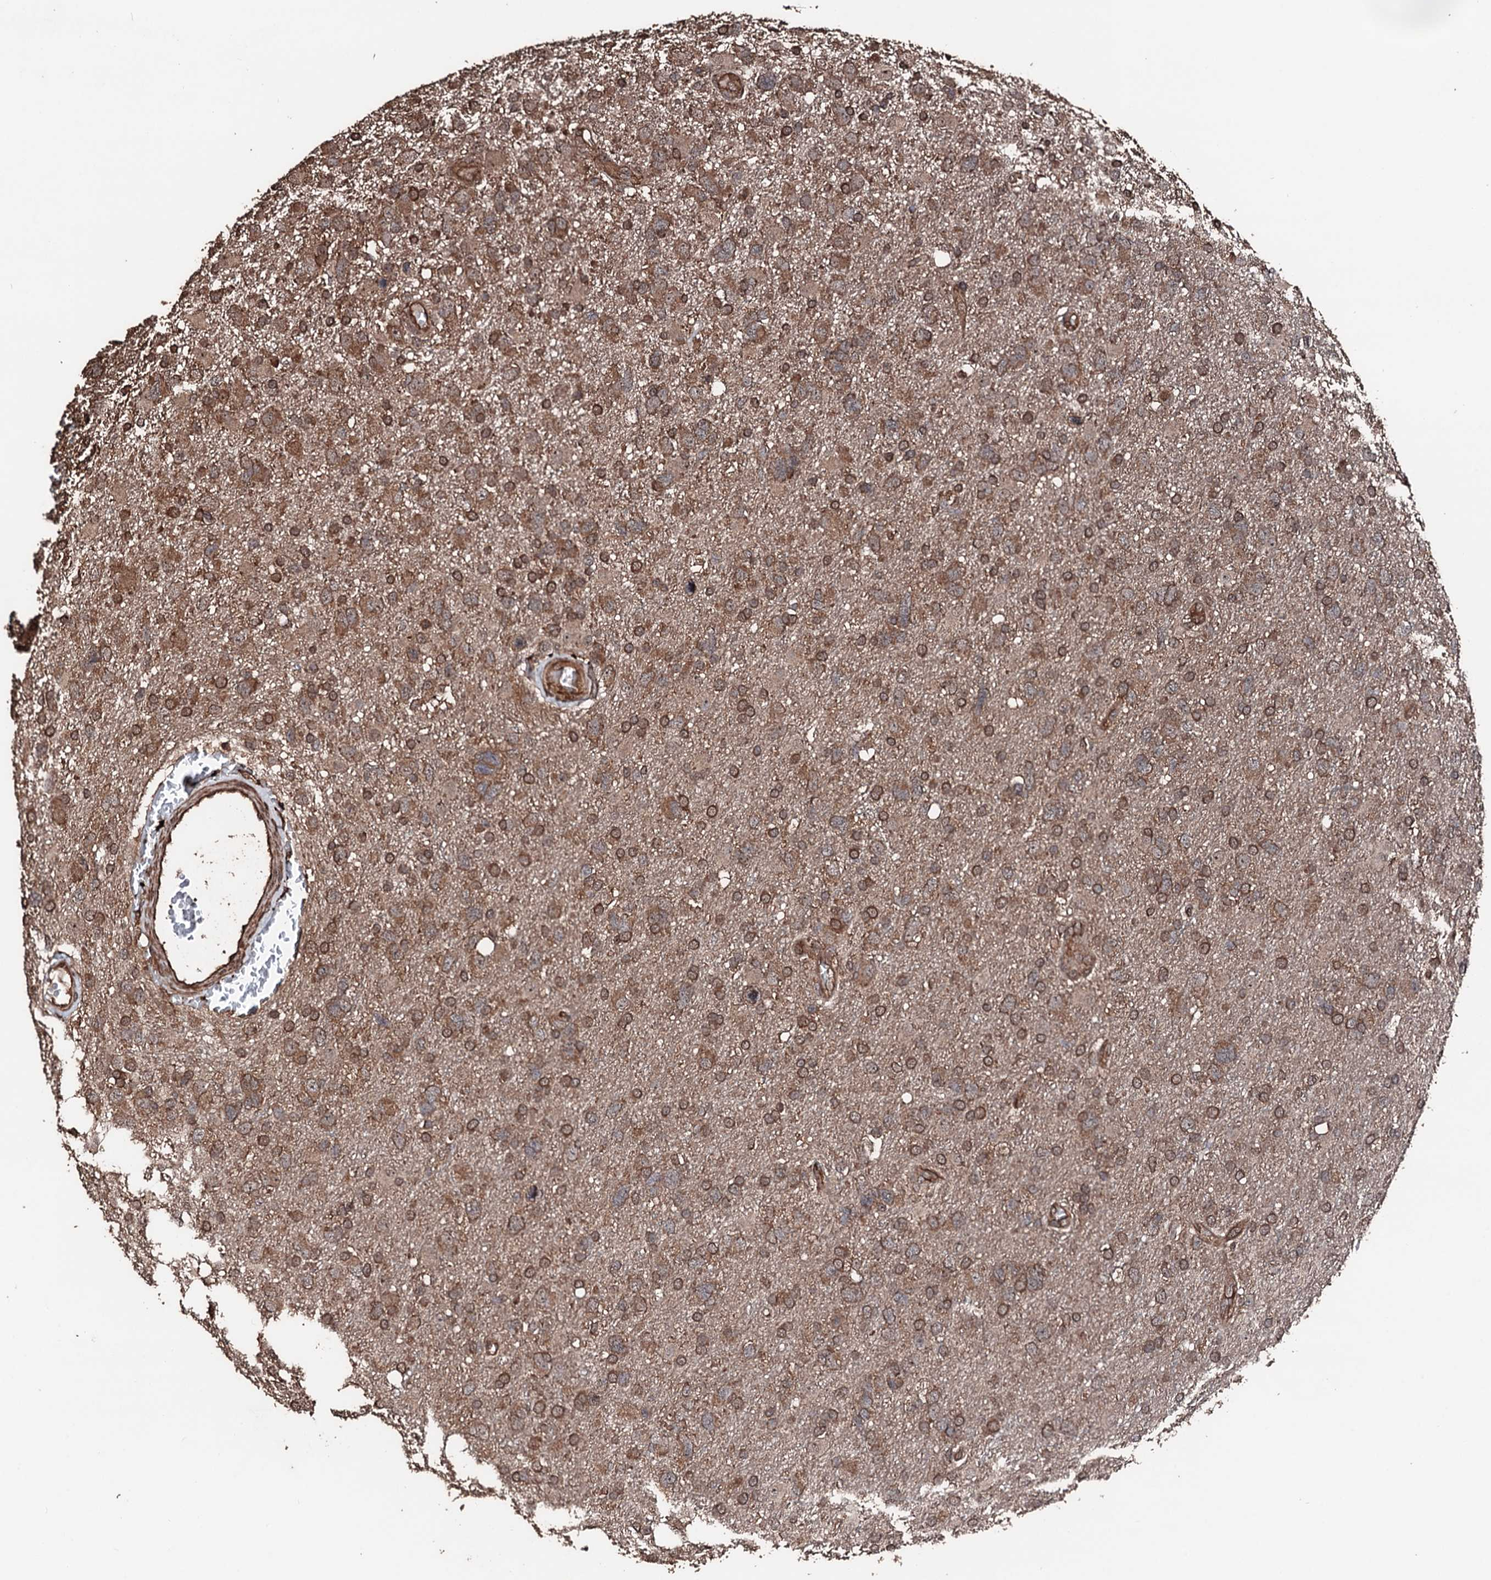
{"staining": {"intensity": "moderate", "quantity": ">75%", "location": "cytoplasmic/membranous"}, "tissue": "glioma", "cell_type": "Tumor cells", "image_type": "cancer", "snomed": [{"axis": "morphology", "description": "Glioma, malignant, High grade"}, {"axis": "topography", "description": "Brain"}], "caption": "Immunohistochemistry (IHC) image of neoplastic tissue: human malignant glioma (high-grade) stained using immunohistochemistry demonstrates medium levels of moderate protein expression localized specifically in the cytoplasmic/membranous of tumor cells, appearing as a cytoplasmic/membranous brown color.", "gene": "KIF18A", "patient": {"sex": "male", "age": 61}}